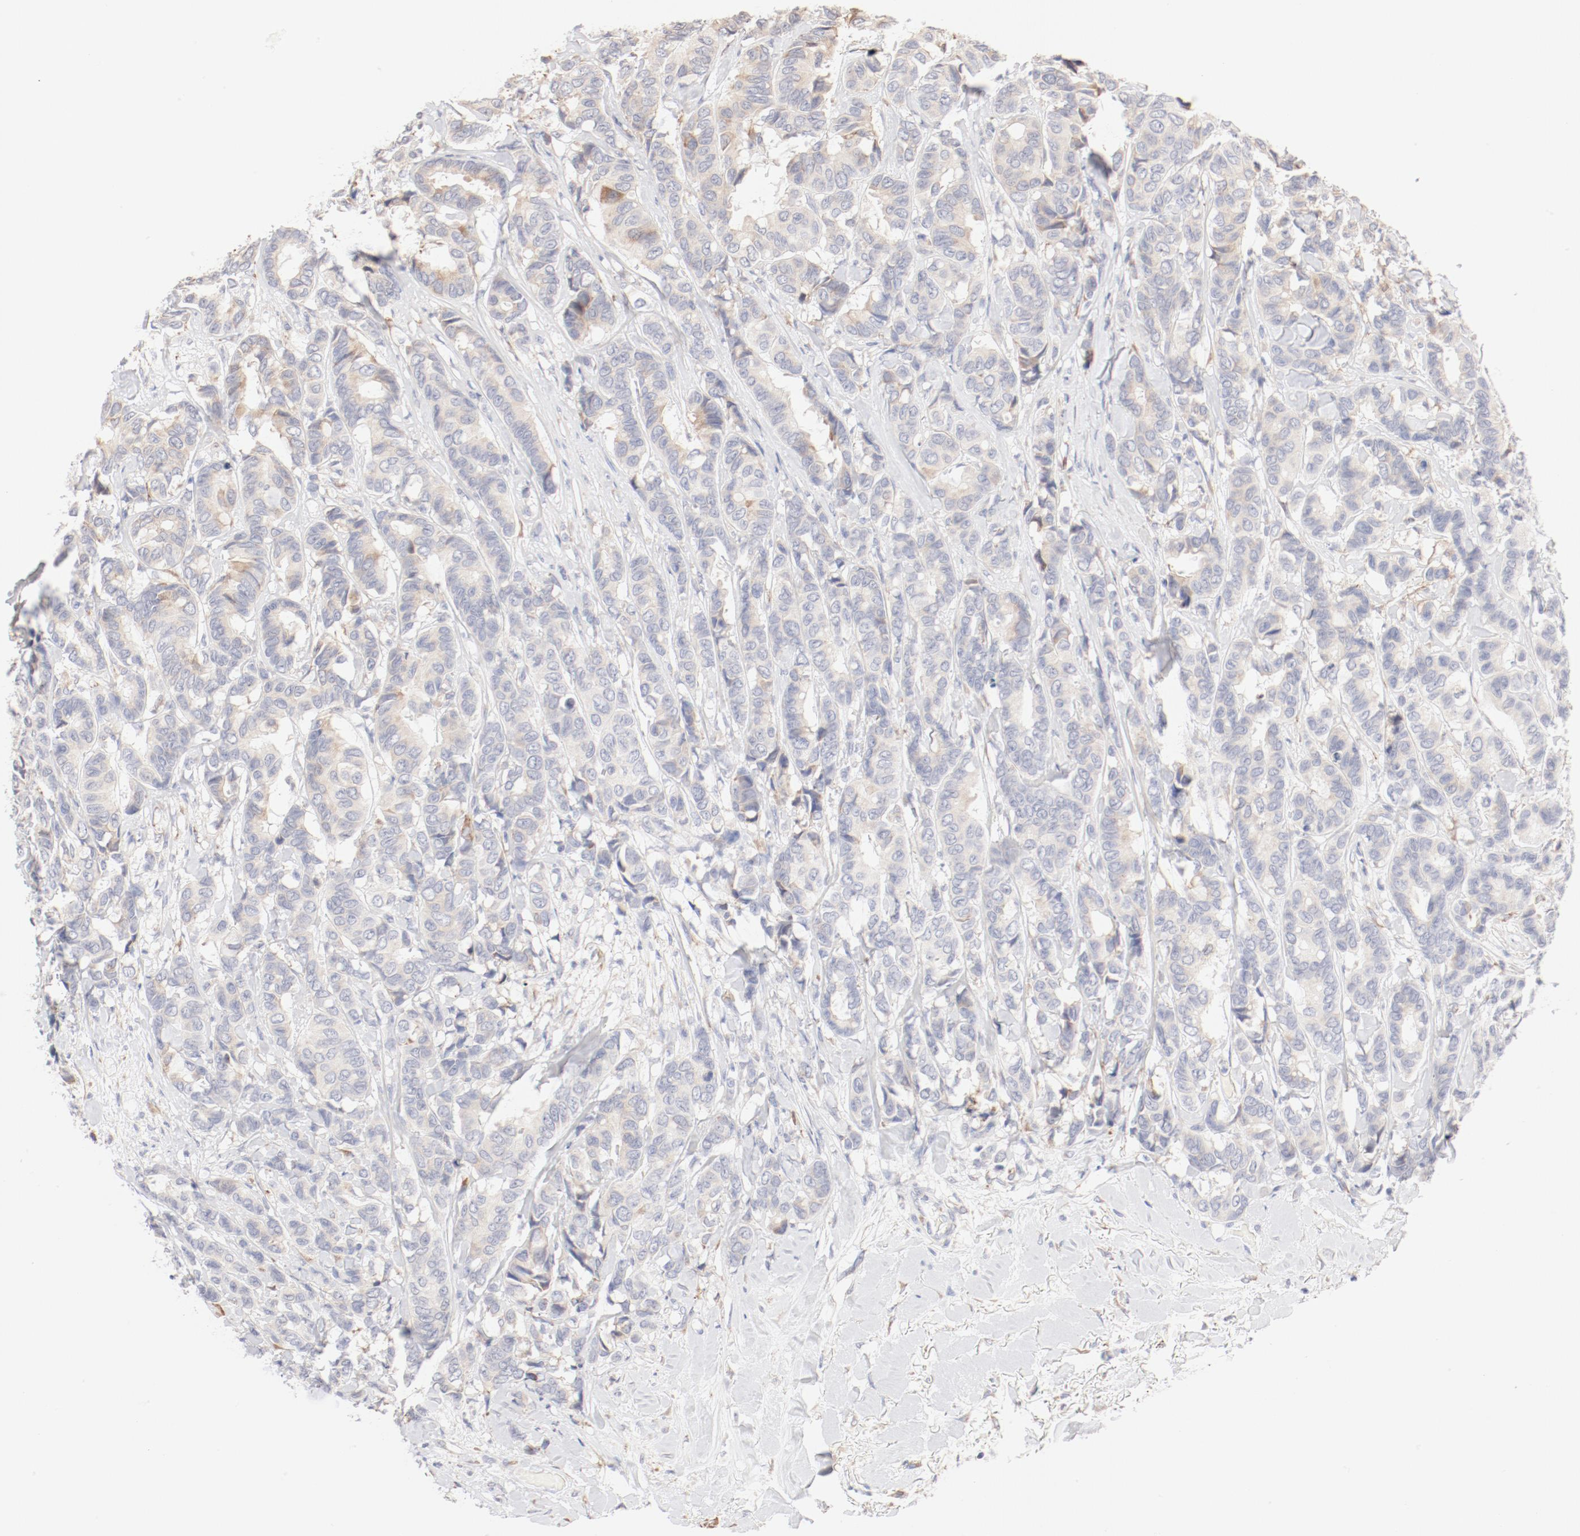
{"staining": {"intensity": "negative", "quantity": "none", "location": "none"}, "tissue": "breast cancer", "cell_type": "Tumor cells", "image_type": "cancer", "snomed": [{"axis": "morphology", "description": "Duct carcinoma"}, {"axis": "topography", "description": "Breast"}], "caption": "DAB immunohistochemical staining of breast invasive ductal carcinoma demonstrates no significant positivity in tumor cells.", "gene": "CTSH", "patient": {"sex": "female", "age": 87}}